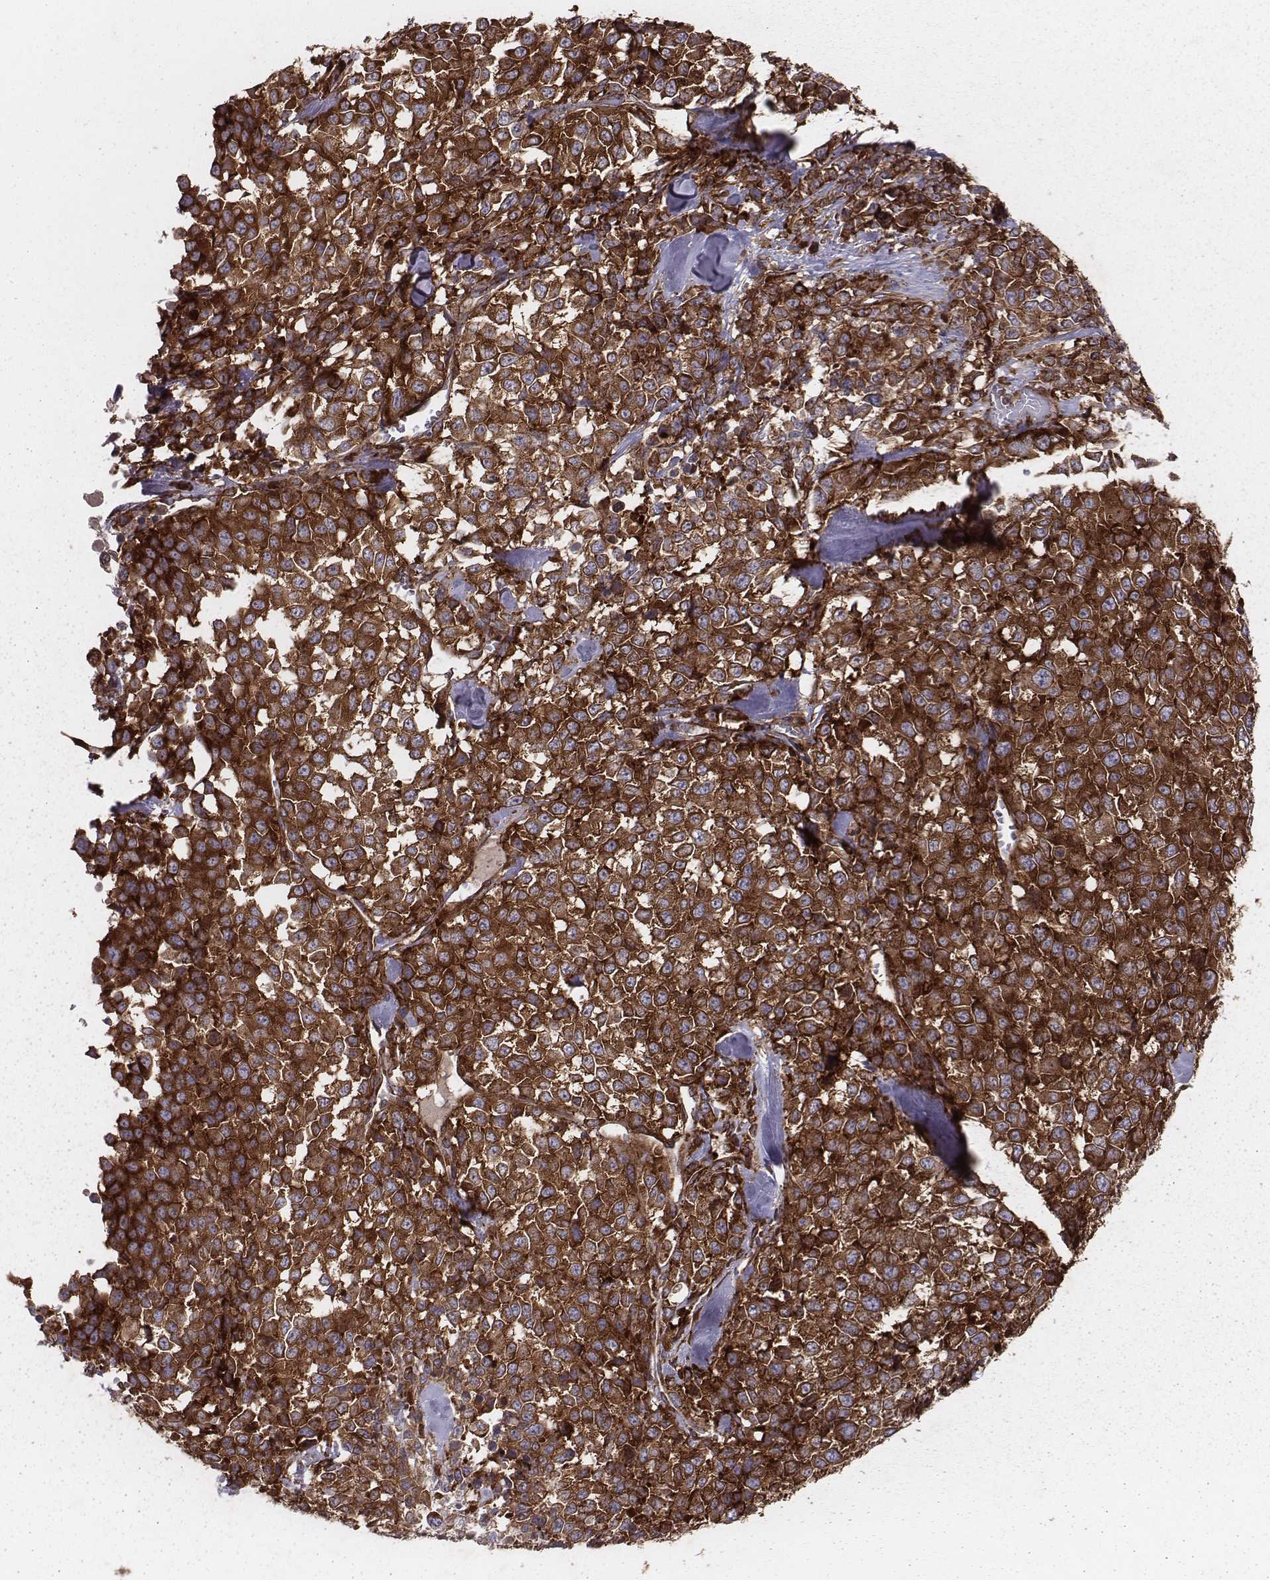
{"staining": {"intensity": "strong", "quantity": ">75%", "location": "cytoplasmic/membranous"}, "tissue": "melanoma", "cell_type": "Tumor cells", "image_type": "cancer", "snomed": [{"axis": "morphology", "description": "Malignant melanoma, Metastatic site"}, {"axis": "topography", "description": "Skin"}], "caption": "IHC of human melanoma reveals high levels of strong cytoplasmic/membranous positivity in approximately >75% of tumor cells.", "gene": "TXLNA", "patient": {"sex": "male", "age": 84}}